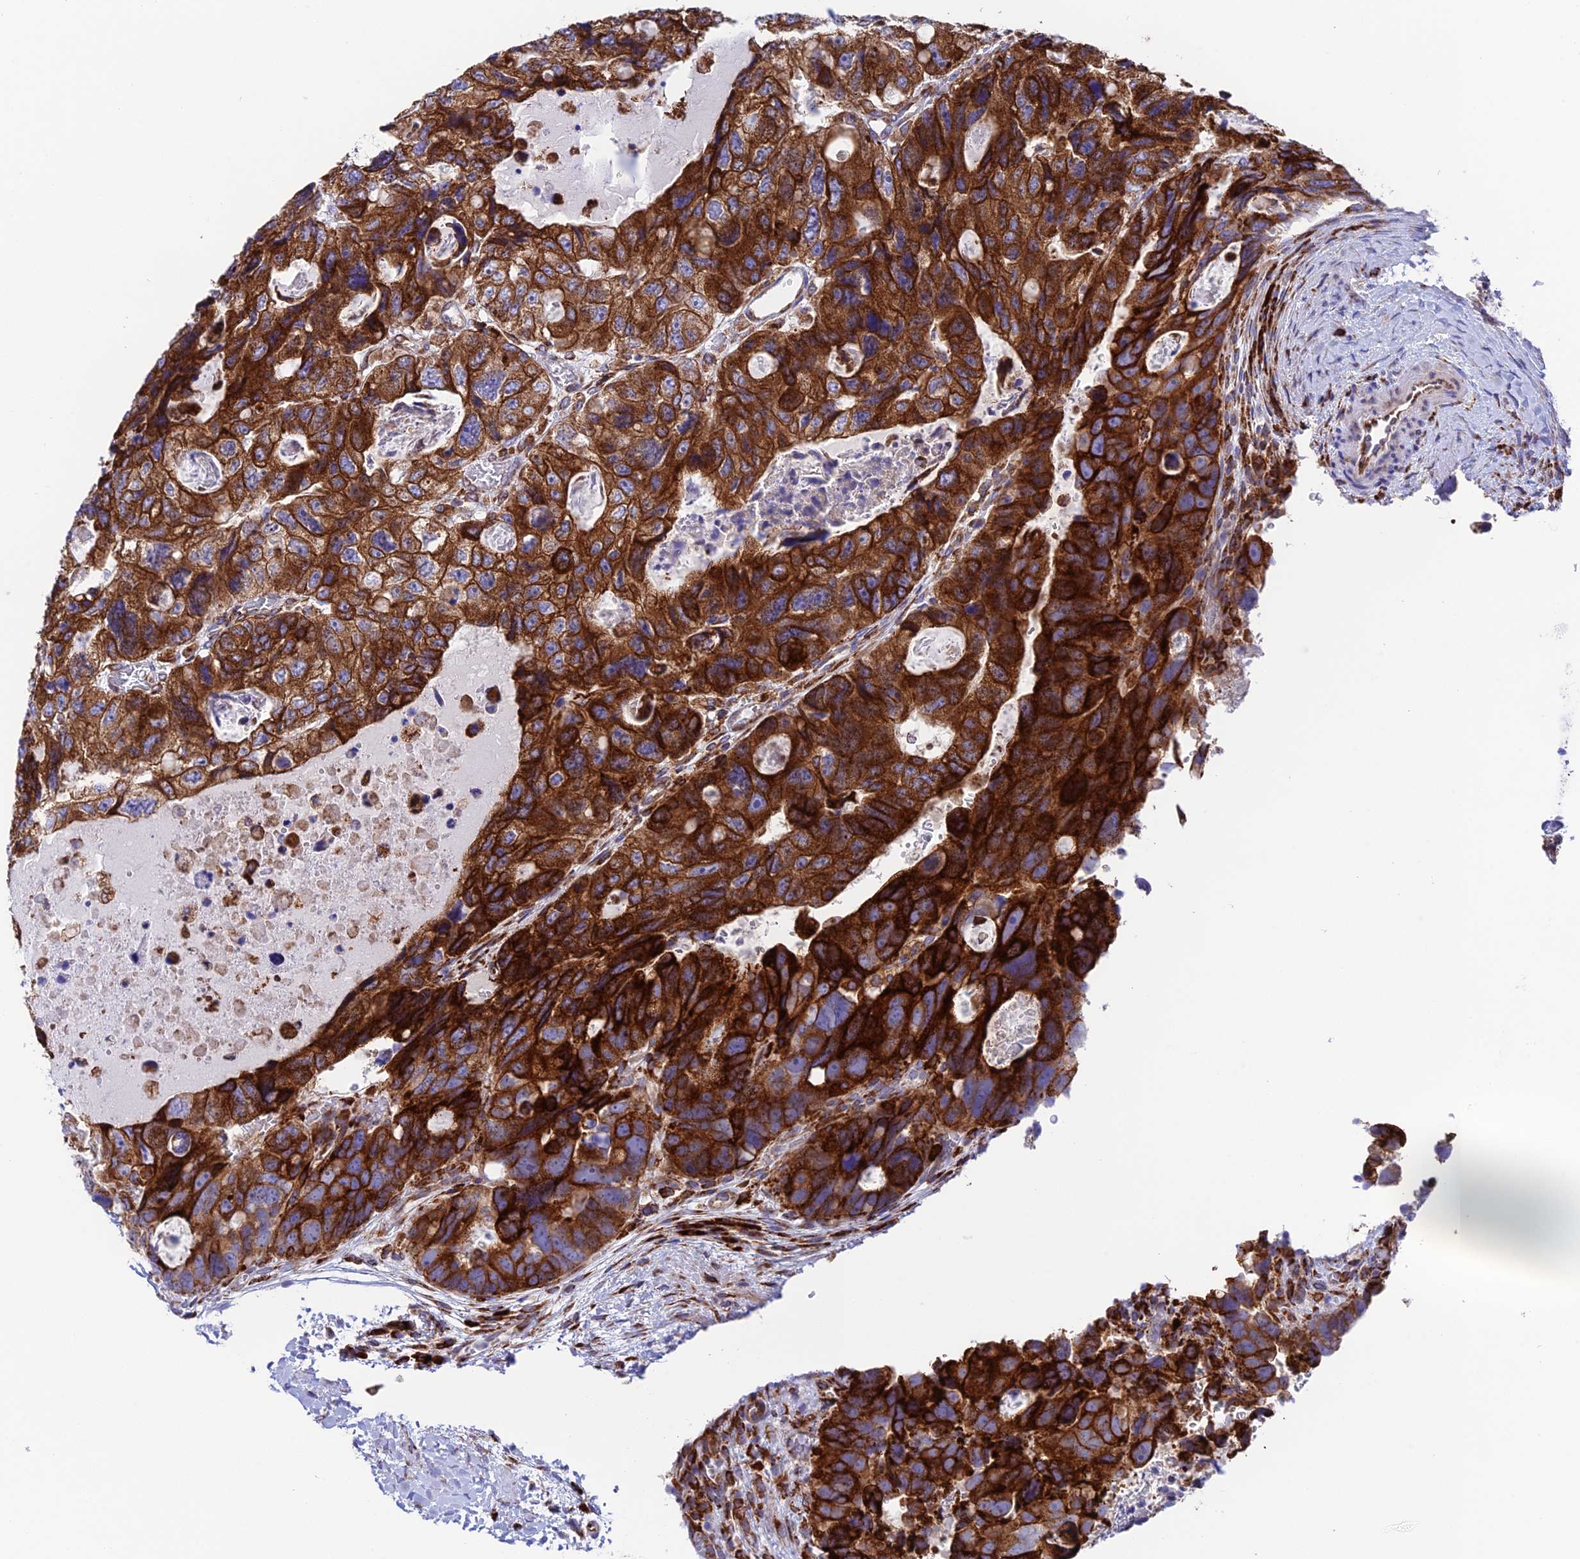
{"staining": {"intensity": "strong", "quantity": ">75%", "location": "cytoplasmic/membranous"}, "tissue": "colorectal cancer", "cell_type": "Tumor cells", "image_type": "cancer", "snomed": [{"axis": "morphology", "description": "Adenocarcinoma, NOS"}, {"axis": "topography", "description": "Rectum"}], "caption": "This micrograph displays immunohistochemistry staining of human colorectal adenocarcinoma, with high strong cytoplasmic/membranous staining in approximately >75% of tumor cells.", "gene": "TUBGCP6", "patient": {"sex": "male", "age": 59}}